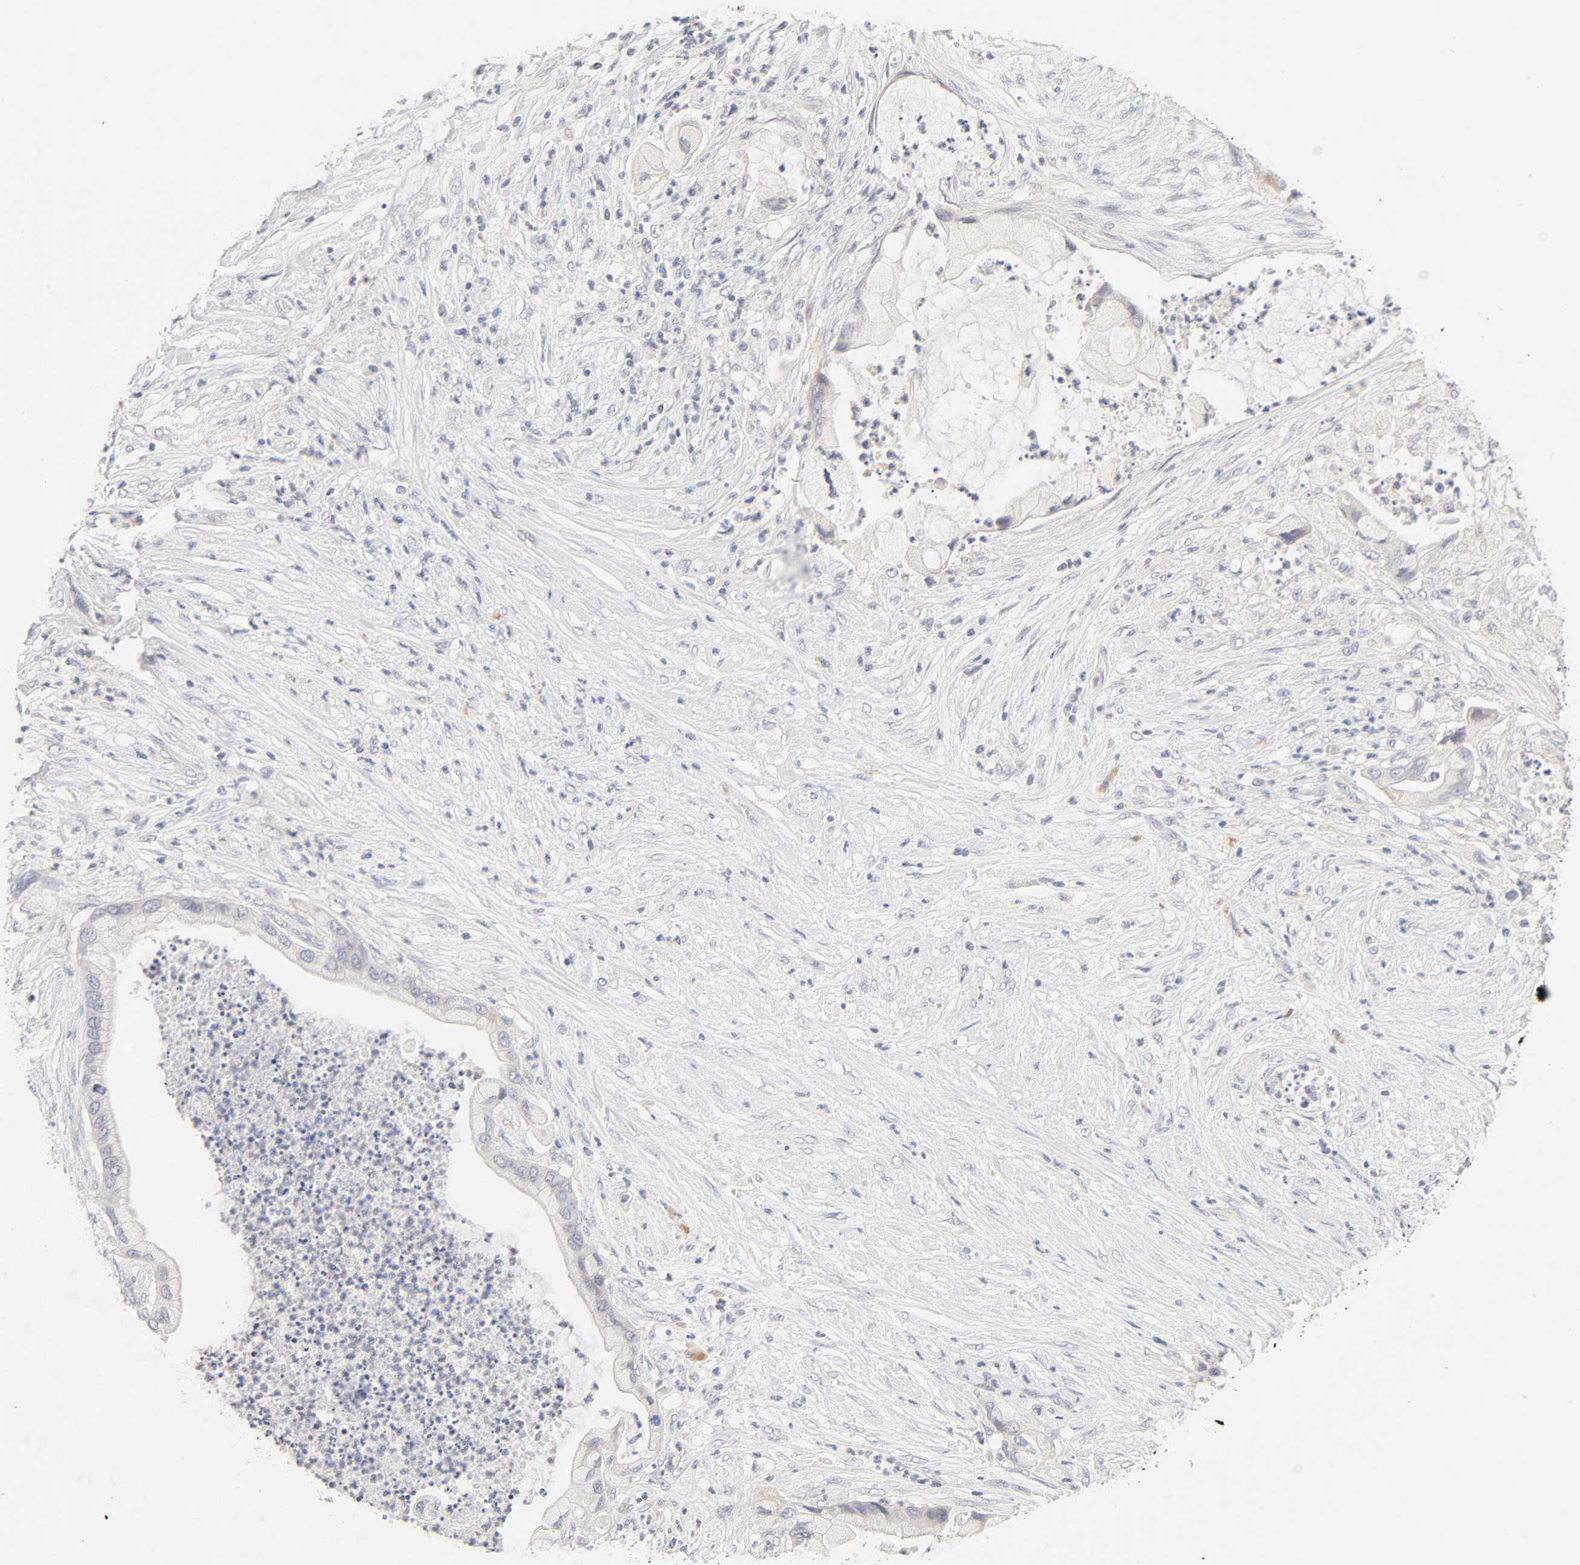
{"staining": {"intensity": "negative", "quantity": "none", "location": "none"}, "tissue": "pancreatic cancer", "cell_type": "Tumor cells", "image_type": "cancer", "snomed": [{"axis": "morphology", "description": "Adenocarcinoma, NOS"}, {"axis": "topography", "description": "Pancreas"}], "caption": "DAB (3,3'-diaminobenzidine) immunohistochemical staining of human adenocarcinoma (pancreatic) reveals no significant staining in tumor cells. (Stains: DAB immunohistochemistry with hematoxylin counter stain, Microscopy: brightfield microscopy at high magnification).", "gene": "CYP4B1", "patient": {"sex": "female", "age": 59}}